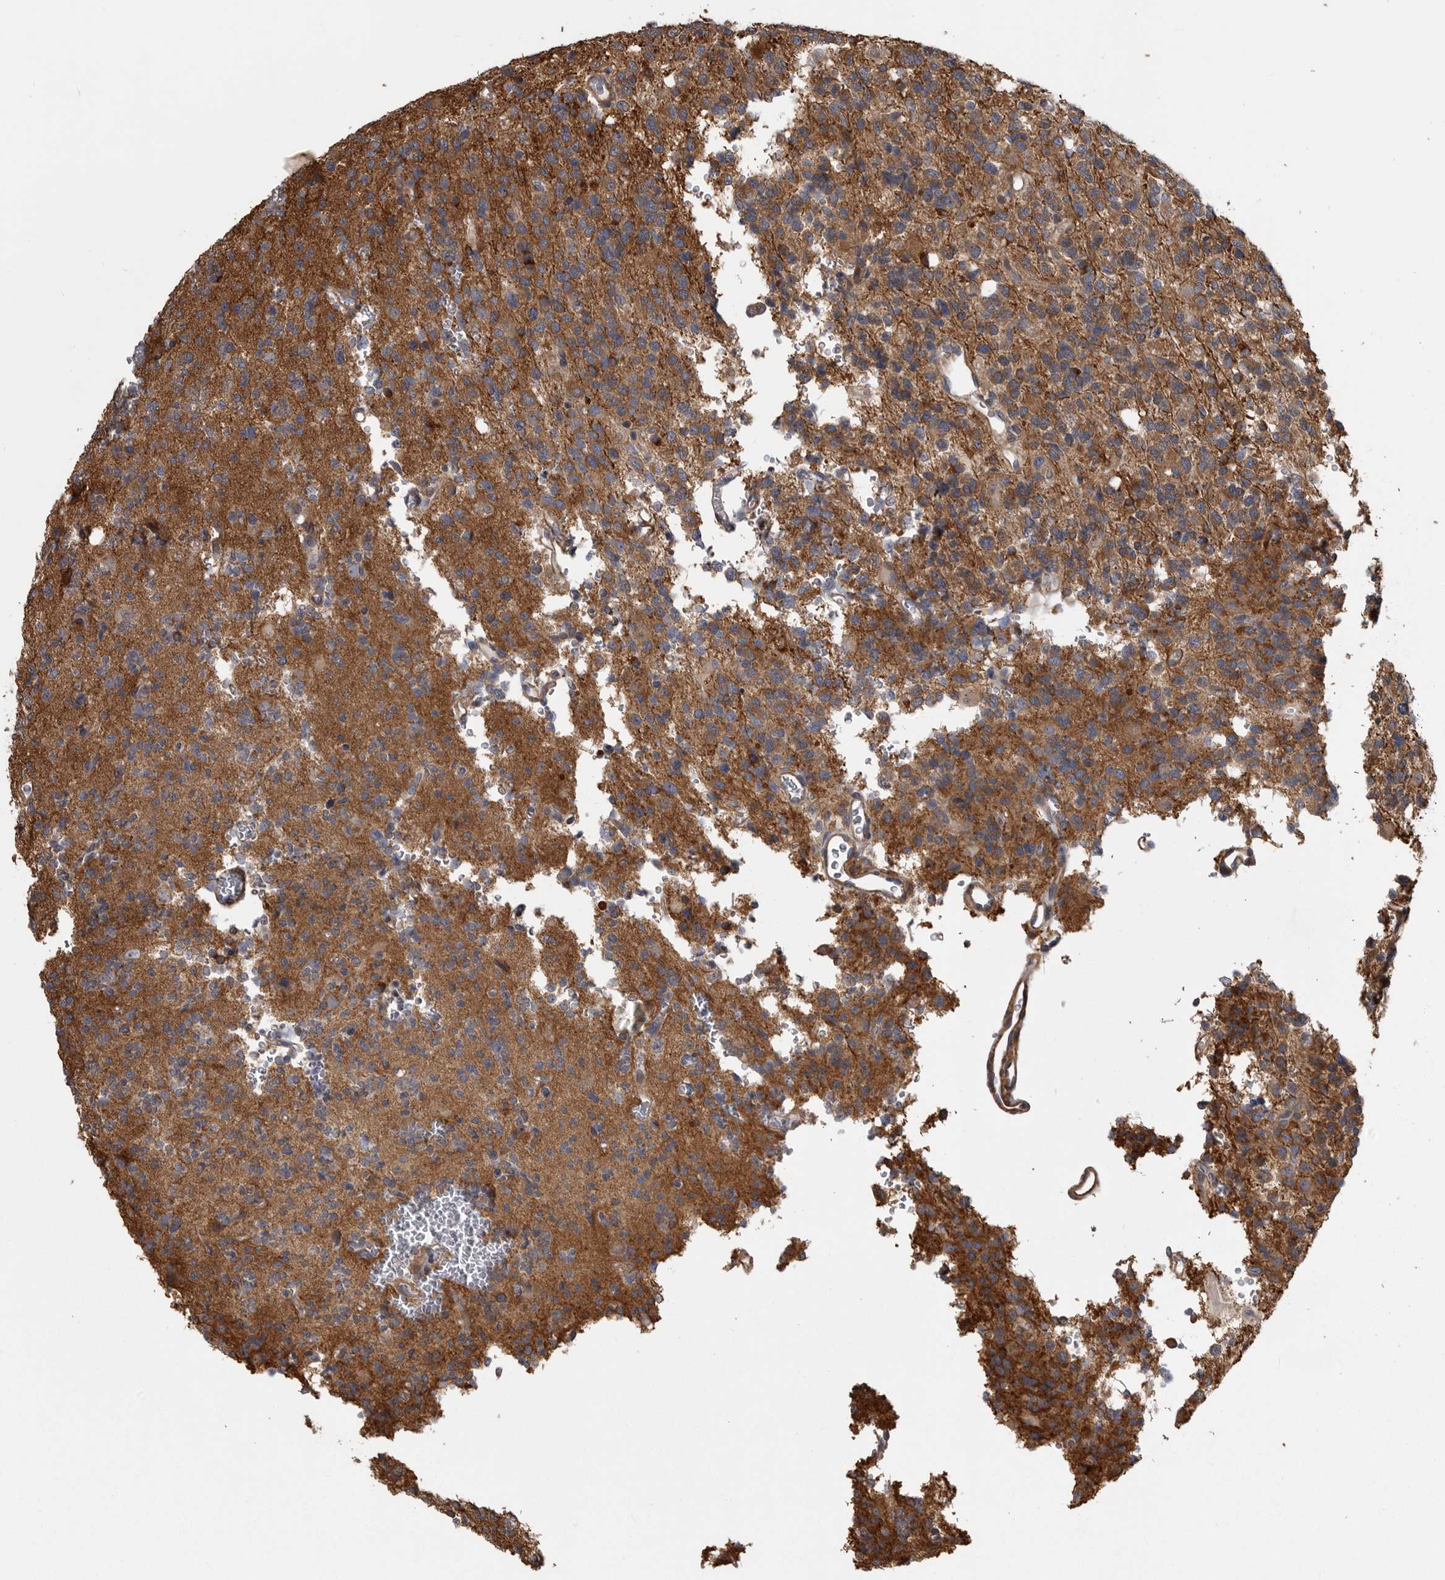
{"staining": {"intensity": "moderate", "quantity": ">75%", "location": "cytoplasmic/membranous"}, "tissue": "glioma", "cell_type": "Tumor cells", "image_type": "cancer", "snomed": [{"axis": "morphology", "description": "Glioma, malignant, High grade"}, {"axis": "topography", "description": "Brain"}], "caption": "Tumor cells reveal medium levels of moderate cytoplasmic/membranous positivity in about >75% of cells in glioma. The staining was performed using DAB, with brown indicating positive protein expression. Nuclei are stained blue with hematoxylin.", "gene": "ZNRF1", "patient": {"sex": "female", "age": 62}}